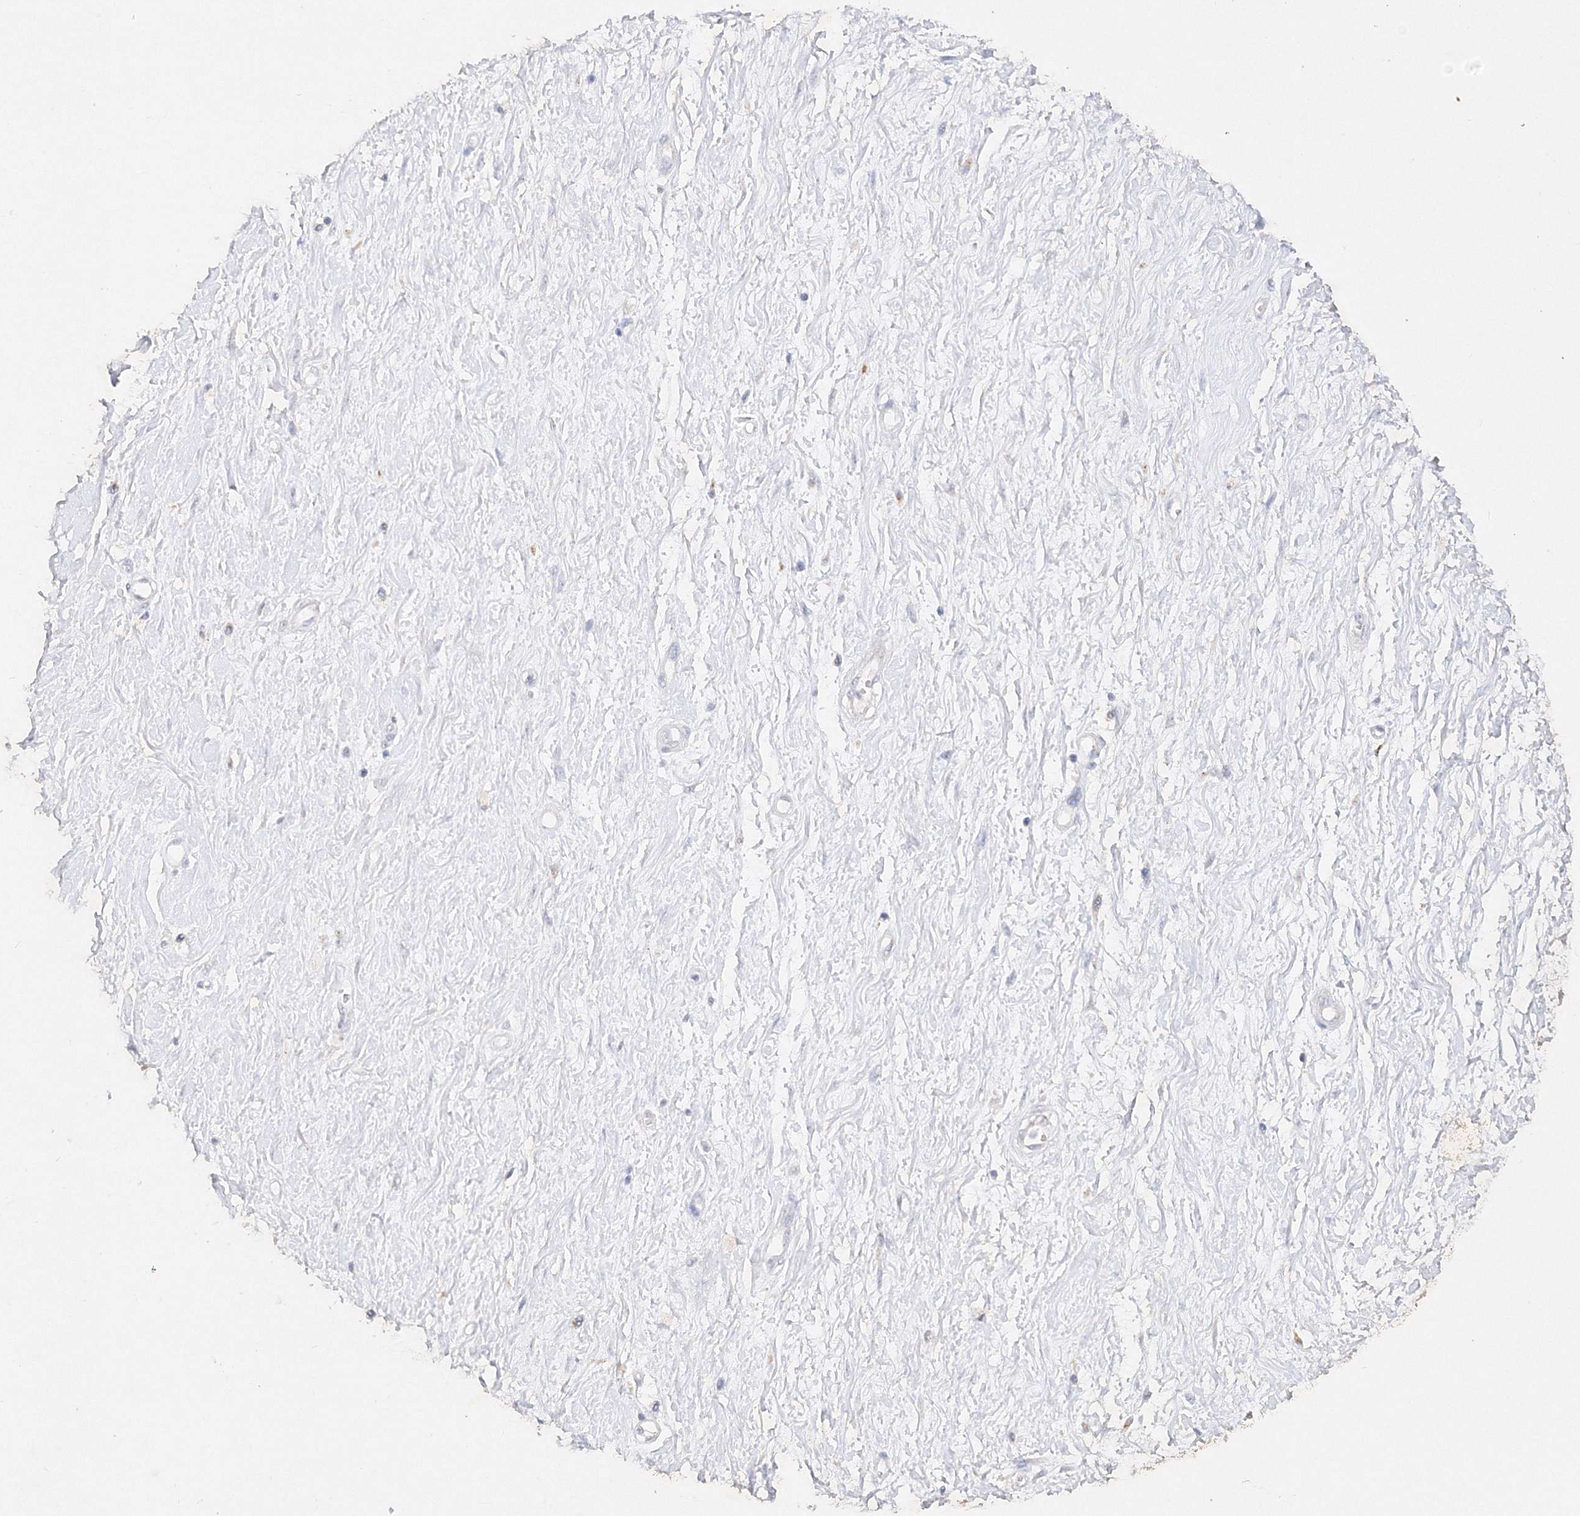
{"staining": {"intensity": "weak", "quantity": "<25%", "location": "cytoplasmic/membranous"}, "tissue": "soft tissue", "cell_type": "Chondrocytes", "image_type": "normal", "snomed": [{"axis": "morphology", "description": "Normal tissue, NOS"}, {"axis": "morphology", "description": "Adenocarcinoma, NOS"}, {"axis": "topography", "description": "Pancreas"}, {"axis": "topography", "description": "Peripheral nerve tissue"}], "caption": "The micrograph exhibits no significant positivity in chondrocytes of soft tissue.", "gene": "GLS", "patient": {"sex": "male", "age": 59}}